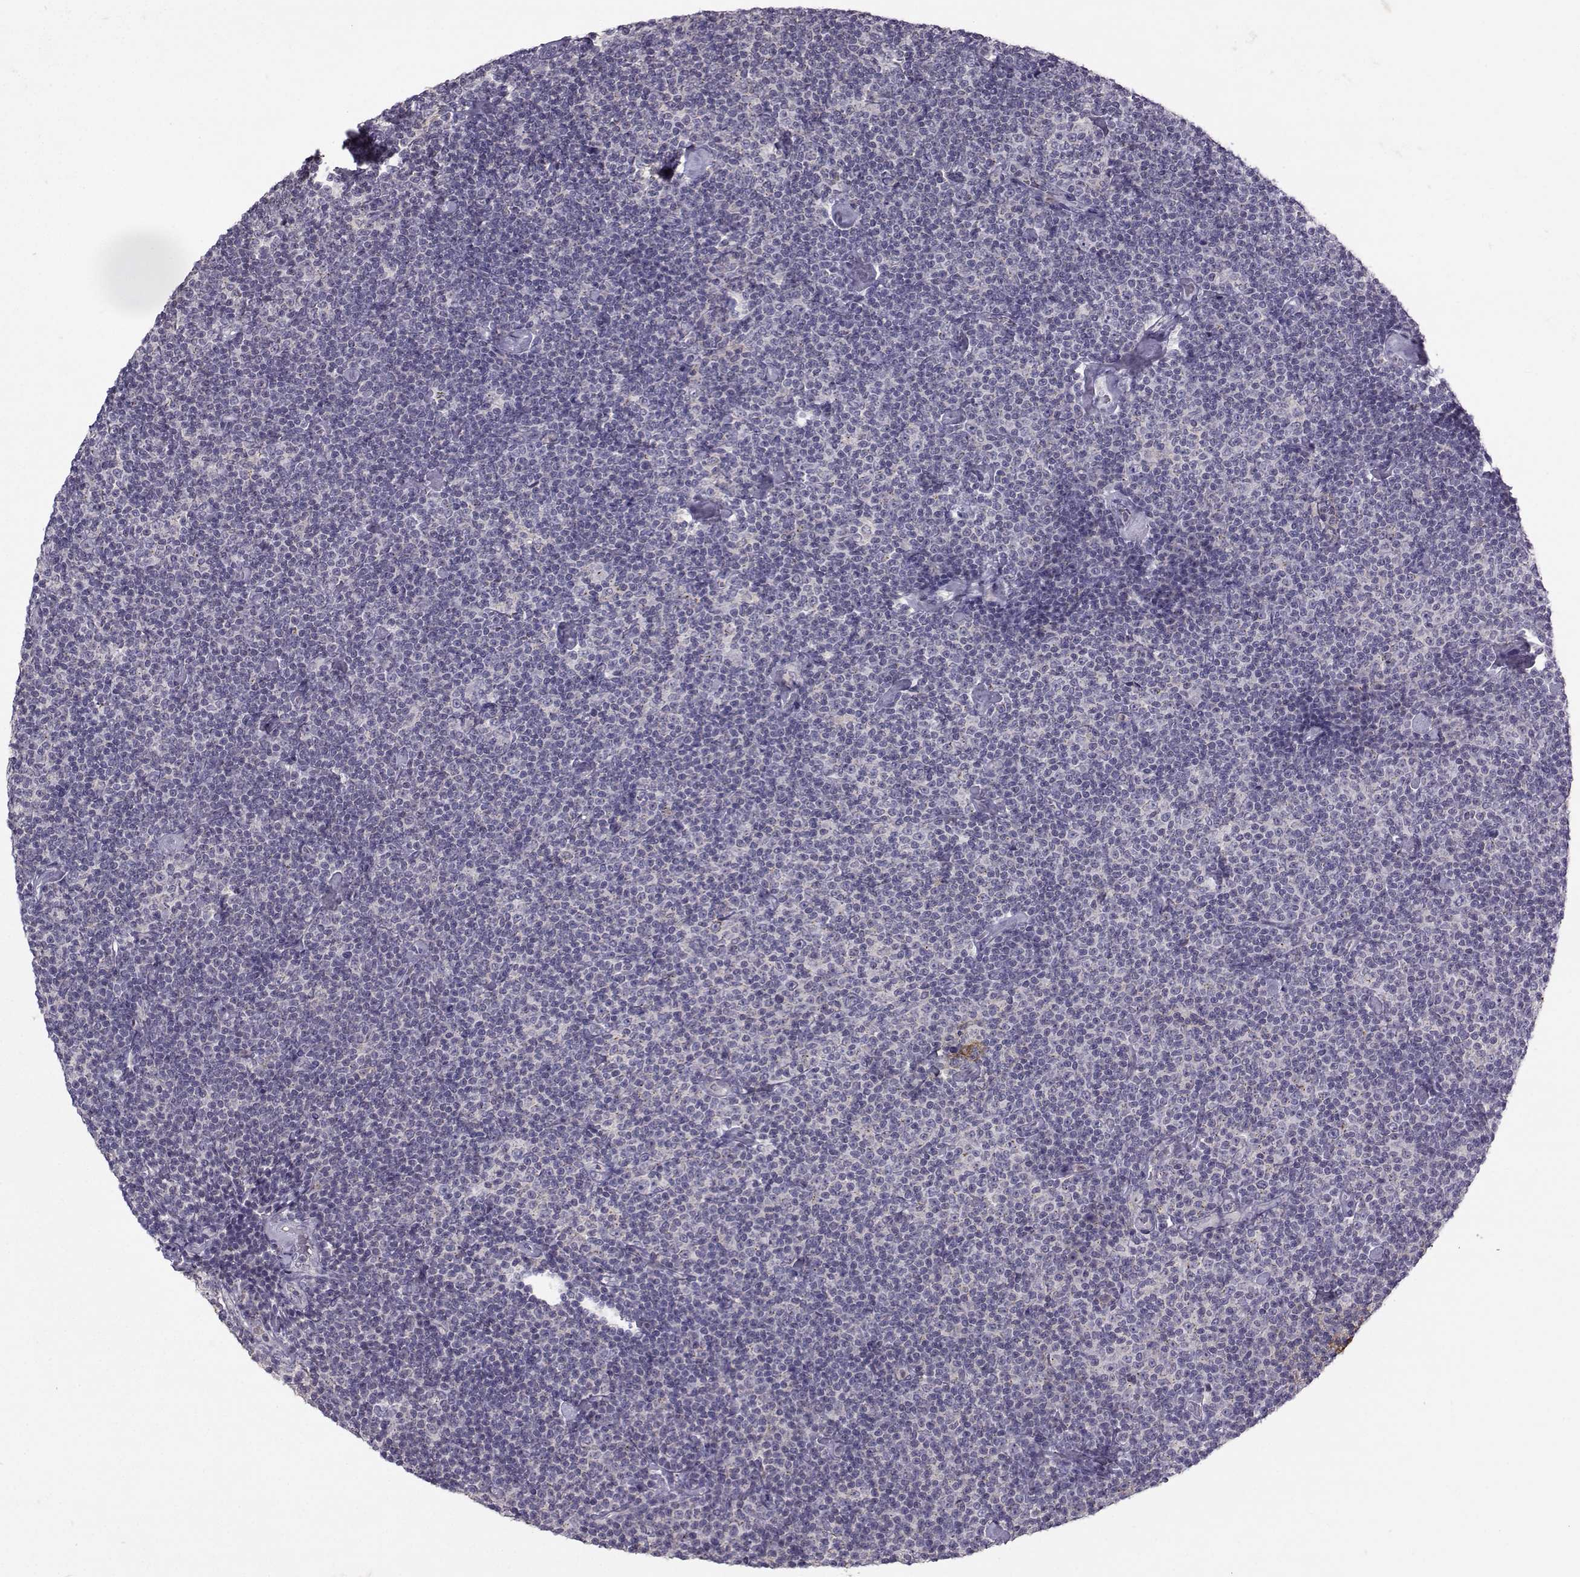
{"staining": {"intensity": "negative", "quantity": "none", "location": "none"}, "tissue": "lymphoma", "cell_type": "Tumor cells", "image_type": "cancer", "snomed": [{"axis": "morphology", "description": "Malignant lymphoma, non-Hodgkin's type, Low grade"}, {"axis": "topography", "description": "Lymph node"}], "caption": "The histopathology image demonstrates no significant expression in tumor cells of malignant lymphoma, non-Hodgkin's type (low-grade). (Stains: DAB (3,3'-diaminobenzidine) IHC with hematoxylin counter stain, Microscopy: brightfield microscopy at high magnification).", "gene": "FCAMR", "patient": {"sex": "male", "age": 81}}